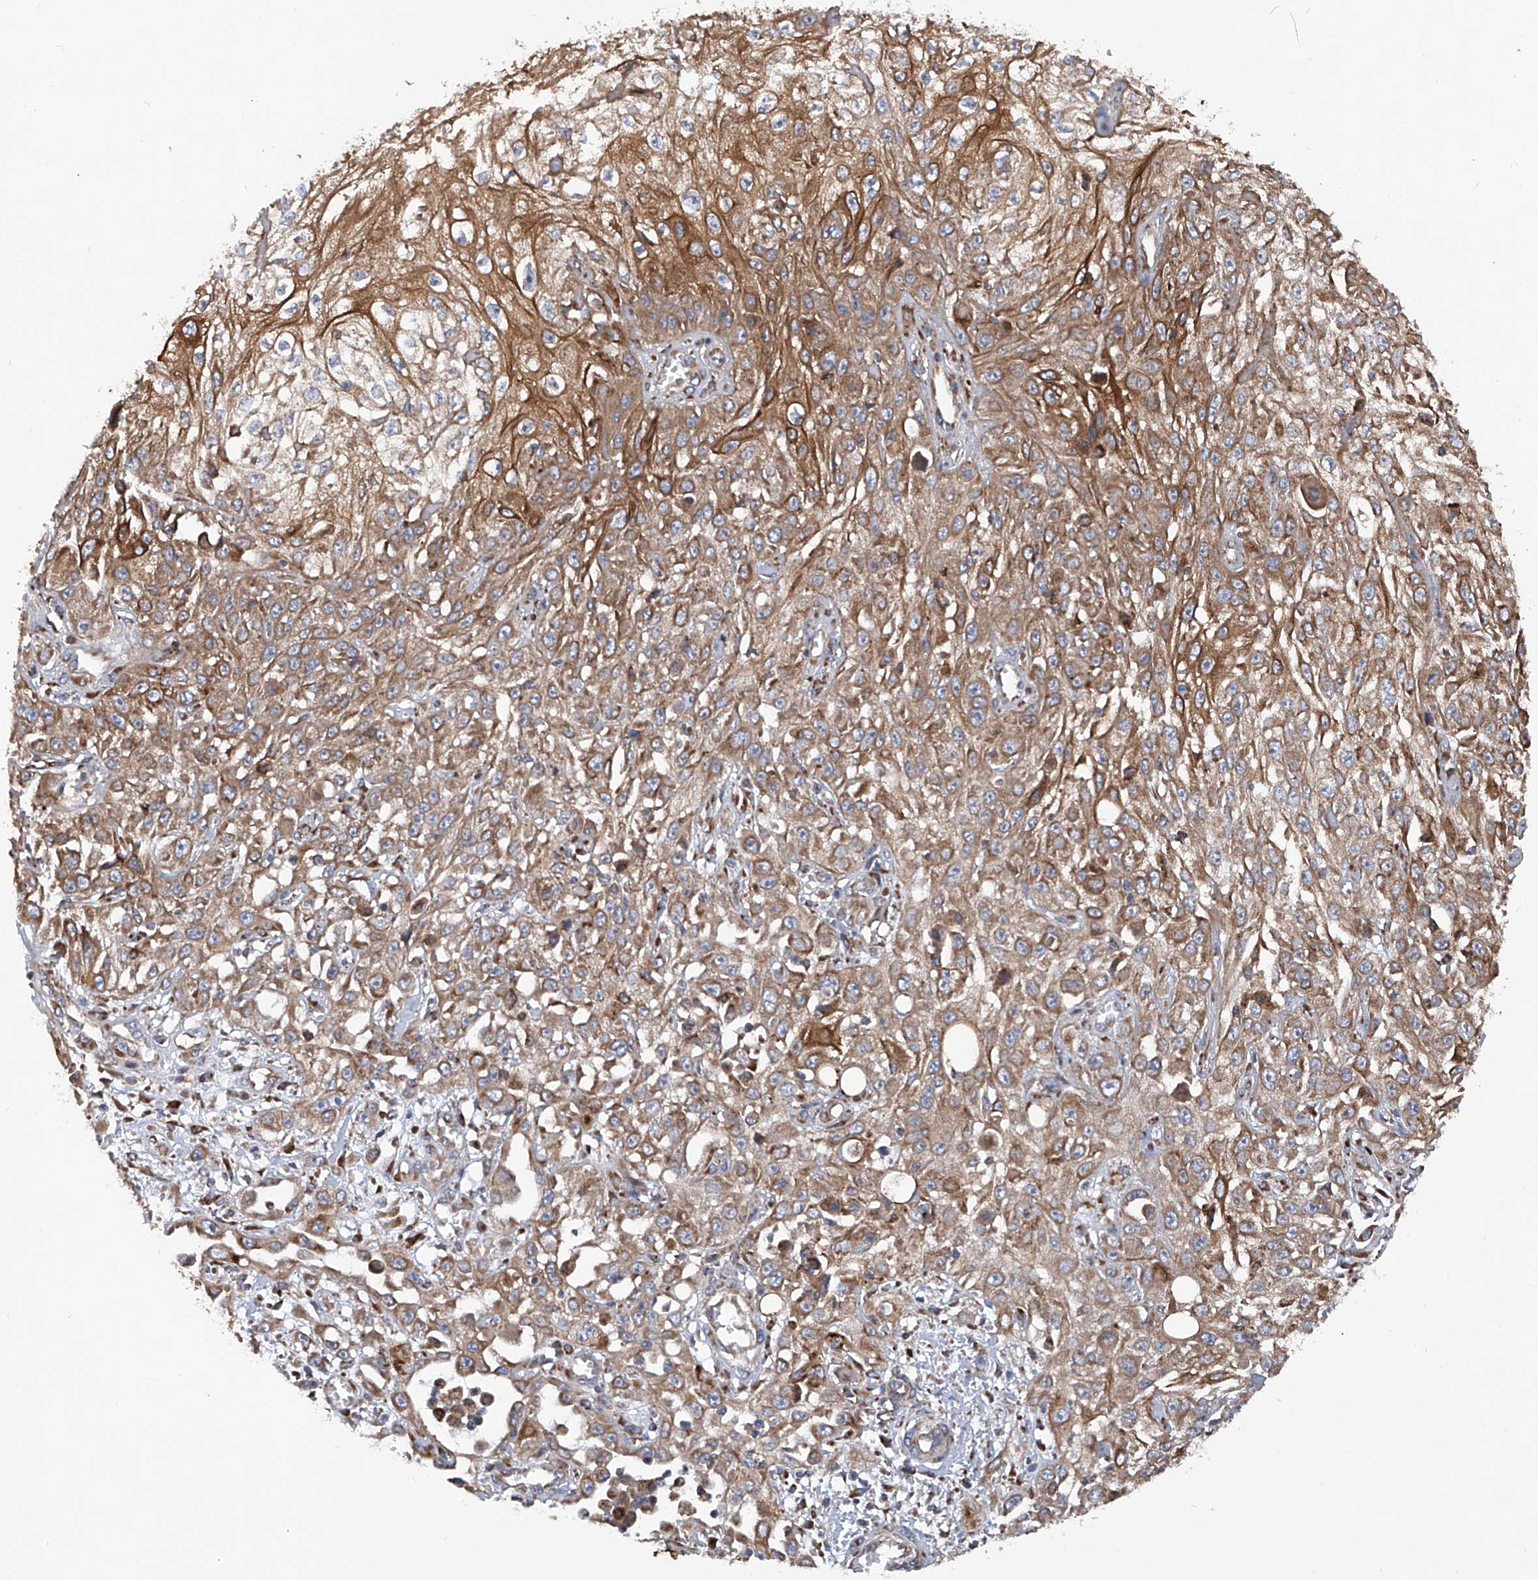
{"staining": {"intensity": "moderate", "quantity": ">75%", "location": "cytoplasmic/membranous"}, "tissue": "skin cancer", "cell_type": "Tumor cells", "image_type": "cancer", "snomed": [{"axis": "morphology", "description": "Squamous cell carcinoma, NOS"}, {"axis": "morphology", "description": "Squamous cell carcinoma, metastatic, NOS"}, {"axis": "topography", "description": "Skin"}, {"axis": "topography", "description": "Lymph node"}], "caption": "This image displays skin metastatic squamous cell carcinoma stained with immunohistochemistry (IHC) to label a protein in brown. The cytoplasmic/membranous of tumor cells show moderate positivity for the protein. Nuclei are counter-stained blue.", "gene": "ASCC3", "patient": {"sex": "male", "age": 75}}